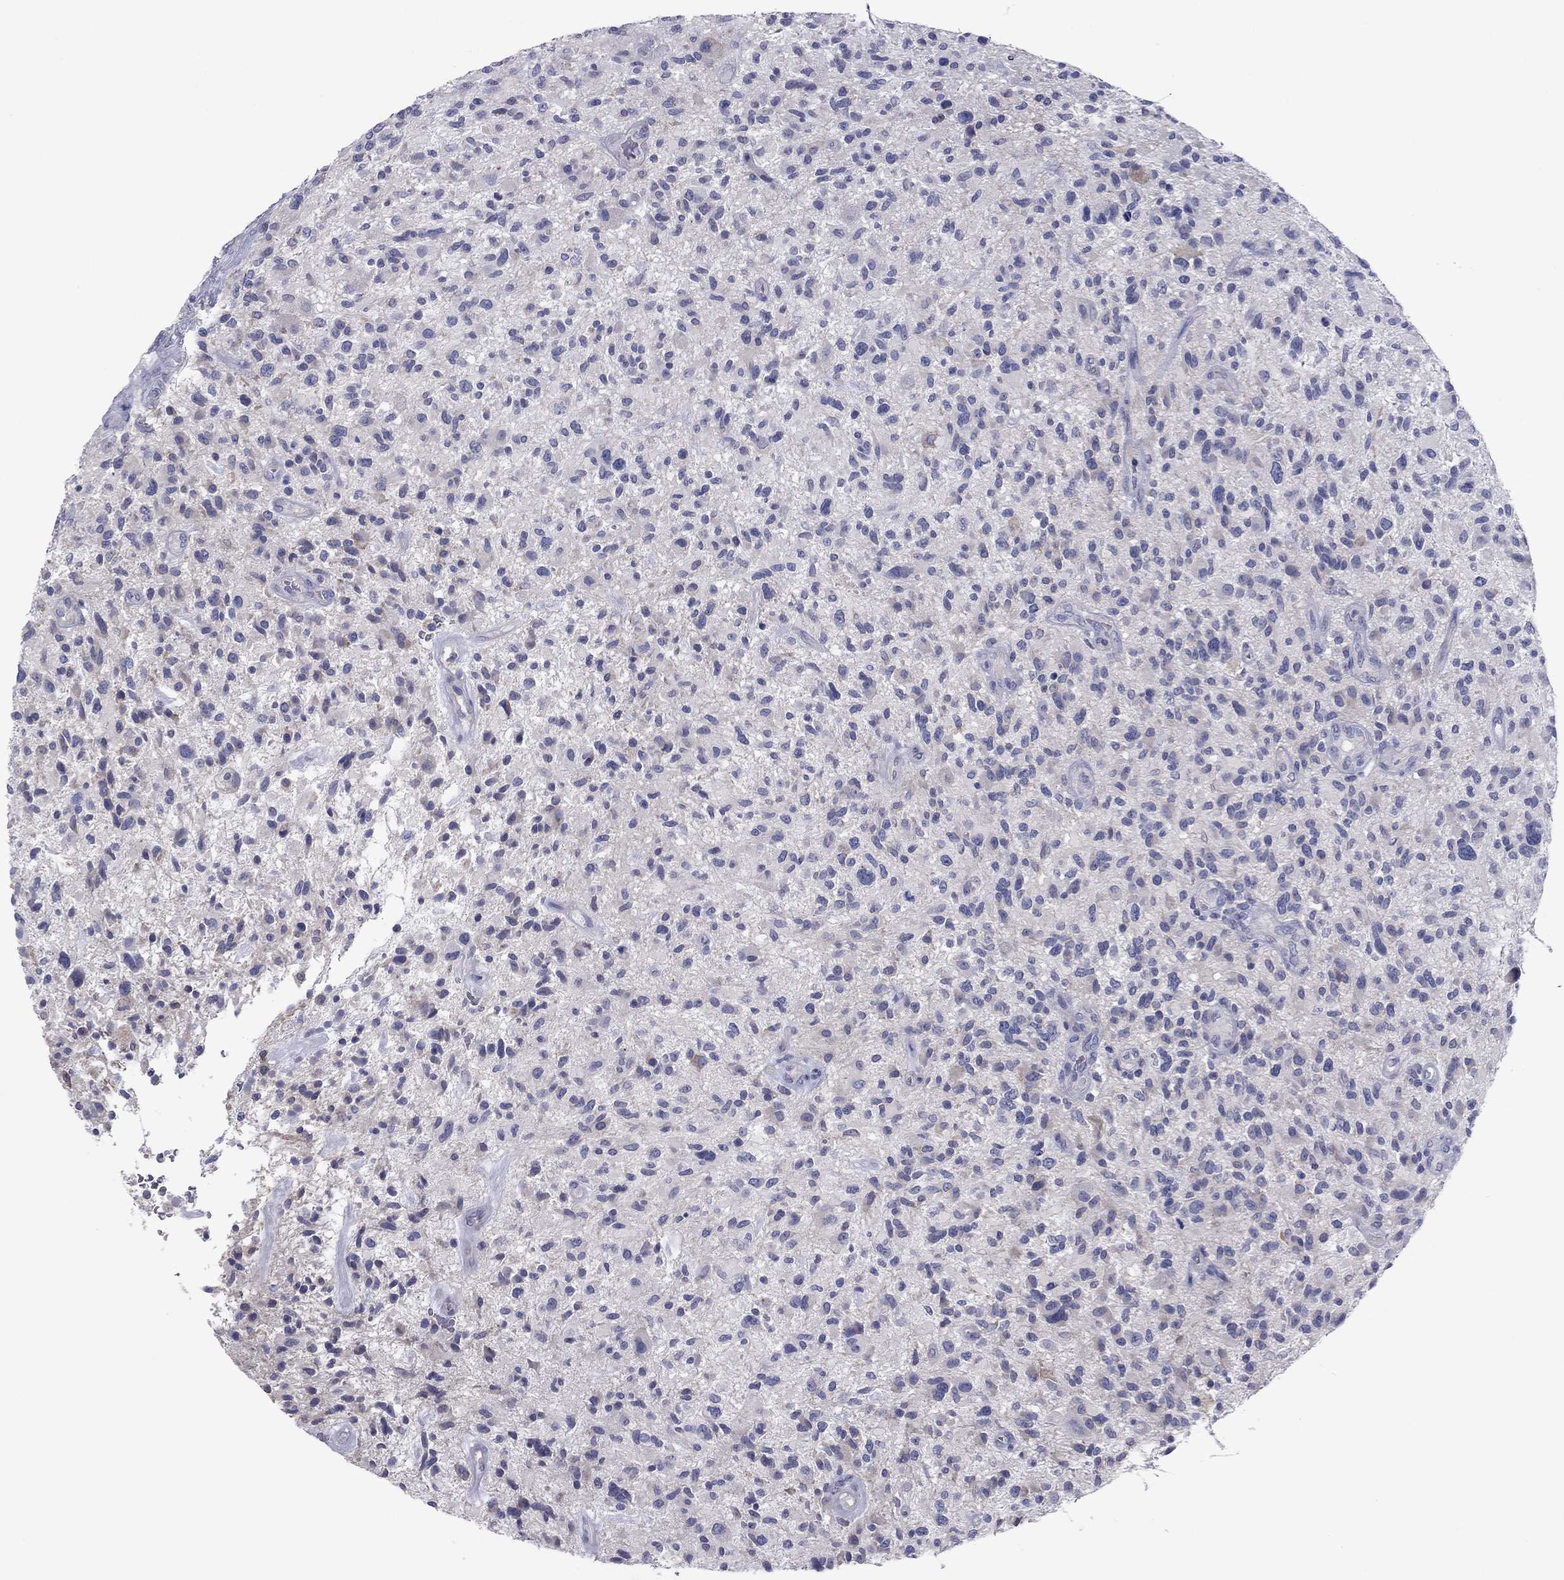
{"staining": {"intensity": "negative", "quantity": "none", "location": "none"}, "tissue": "glioma", "cell_type": "Tumor cells", "image_type": "cancer", "snomed": [{"axis": "morphology", "description": "Glioma, malignant, High grade"}, {"axis": "topography", "description": "Brain"}], "caption": "This histopathology image is of glioma stained with immunohistochemistry (IHC) to label a protein in brown with the nuclei are counter-stained blue. There is no expression in tumor cells.", "gene": "GRK7", "patient": {"sex": "male", "age": 47}}